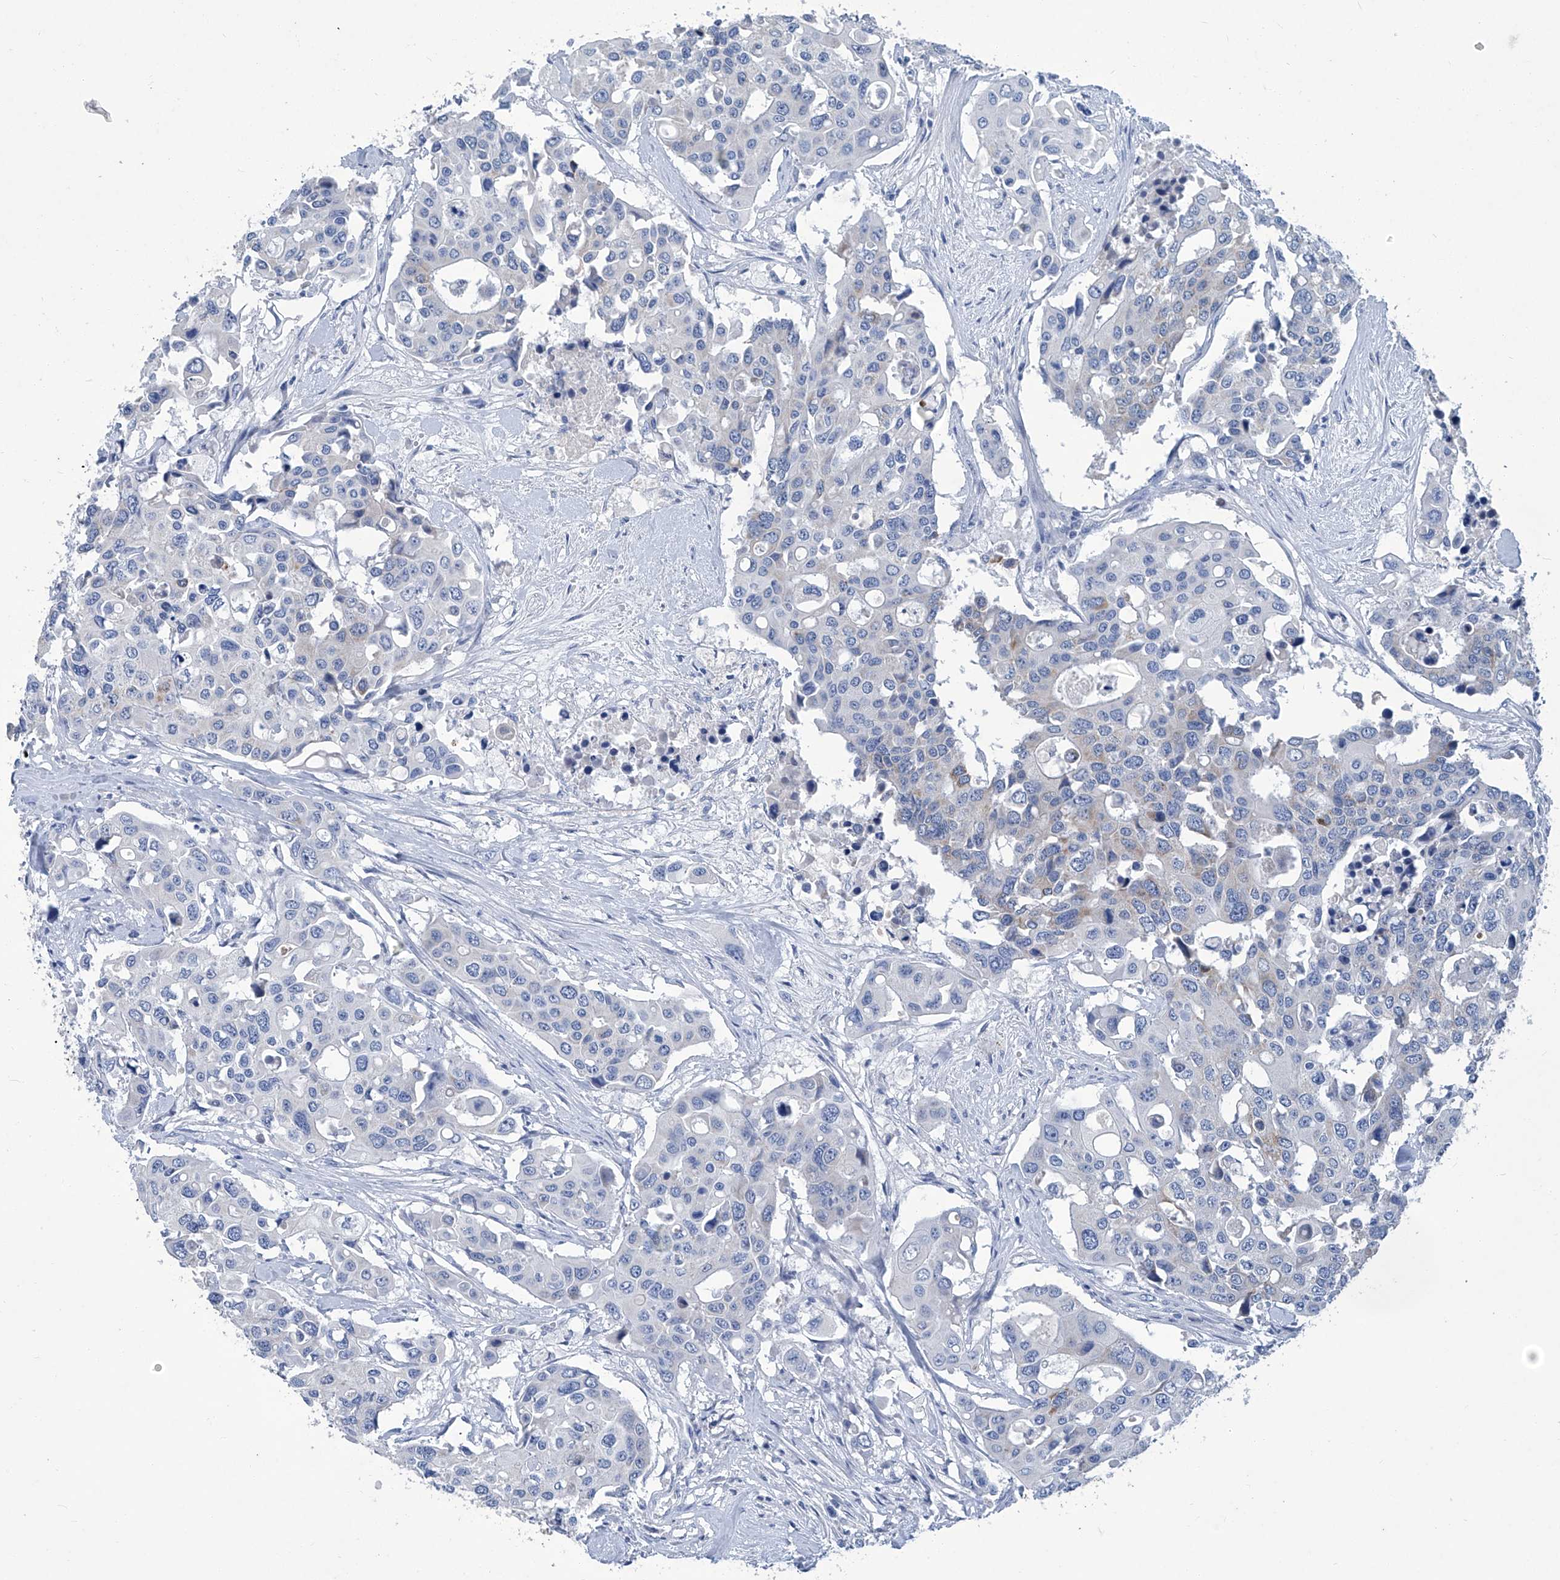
{"staining": {"intensity": "negative", "quantity": "none", "location": "none"}, "tissue": "colorectal cancer", "cell_type": "Tumor cells", "image_type": "cancer", "snomed": [{"axis": "morphology", "description": "Adenocarcinoma, NOS"}, {"axis": "topography", "description": "Colon"}], "caption": "A high-resolution histopathology image shows immunohistochemistry staining of colorectal cancer, which displays no significant staining in tumor cells. The staining is performed using DAB brown chromogen with nuclei counter-stained in using hematoxylin.", "gene": "MTARC1", "patient": {"sex": "male", "age": 77}}